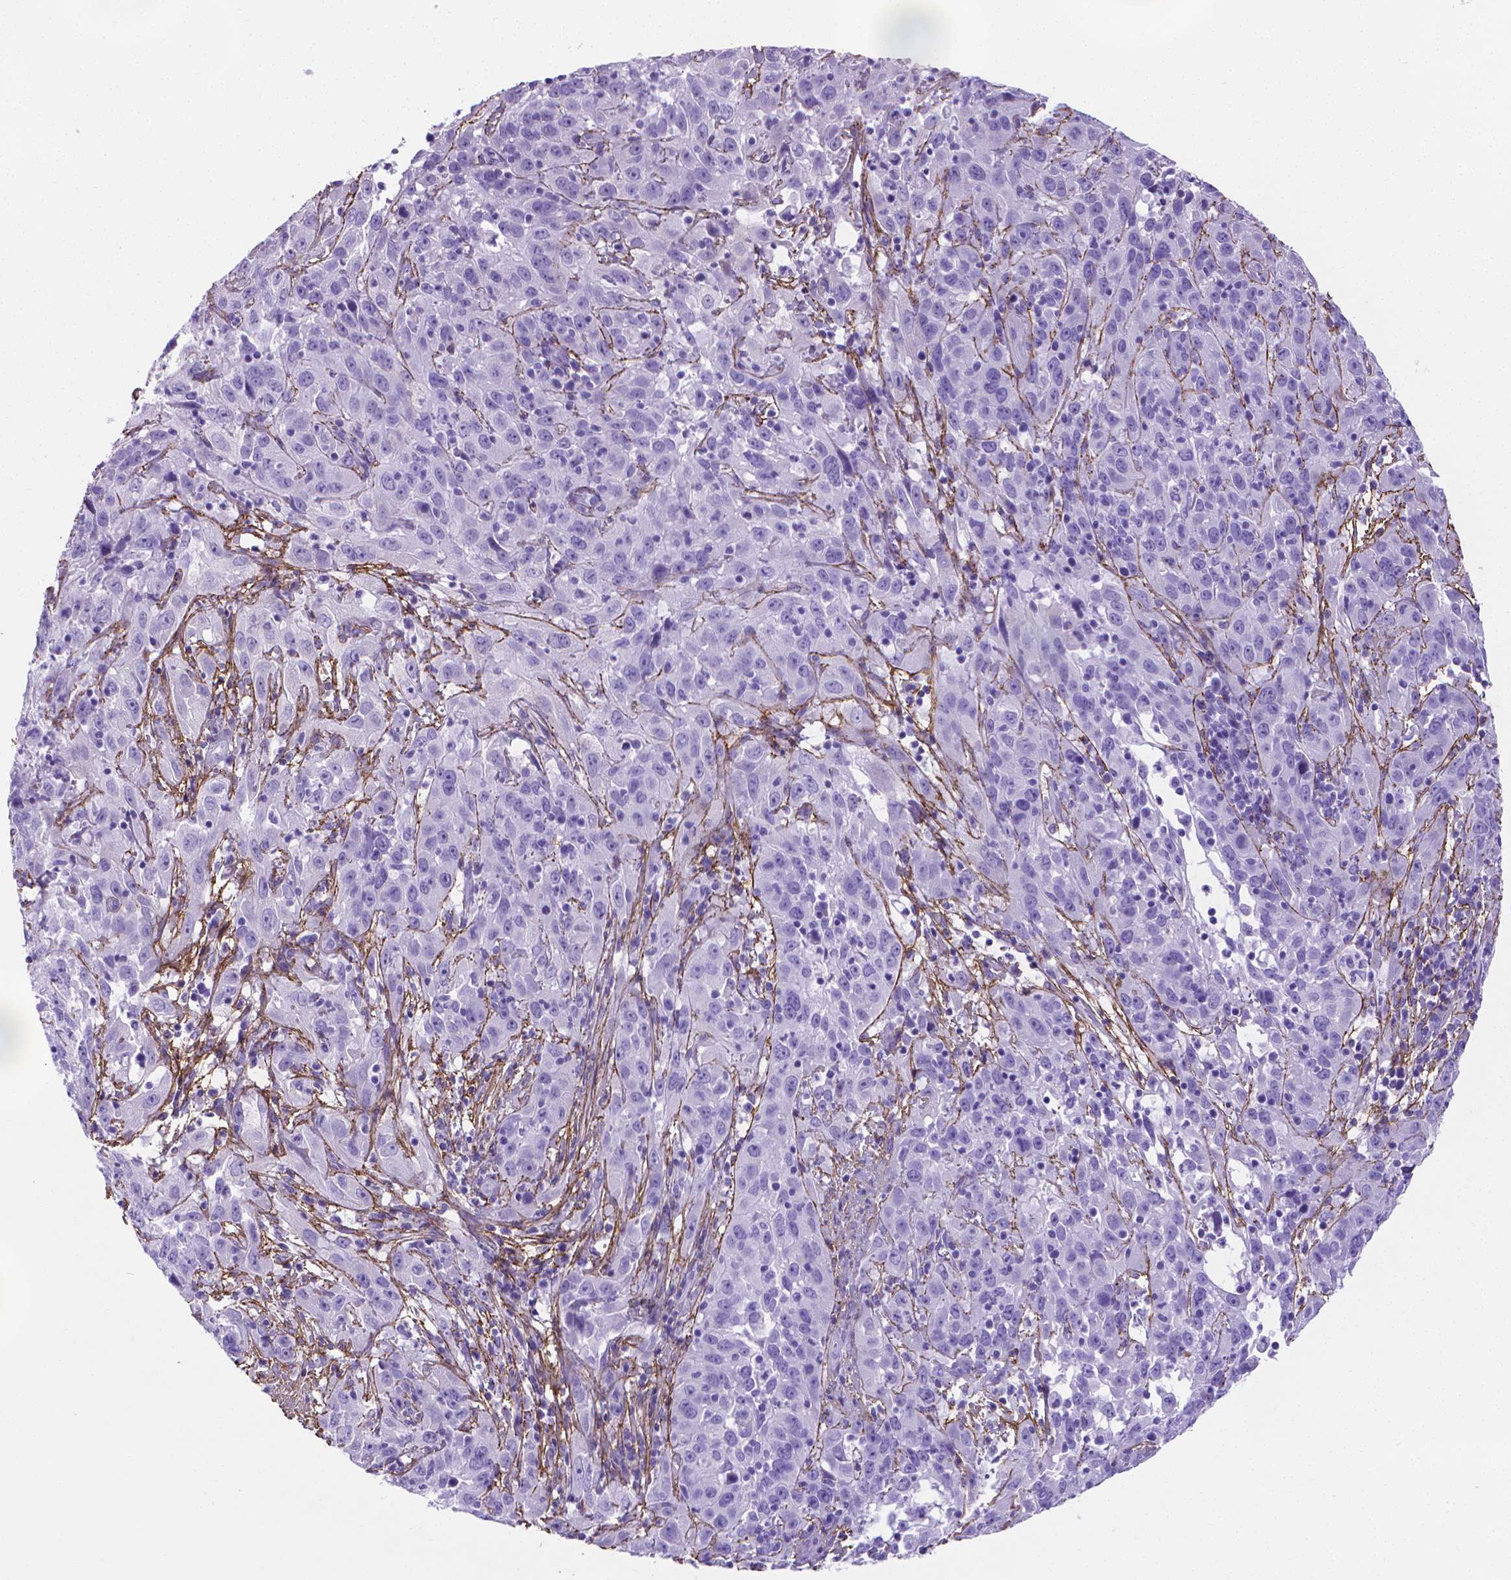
{"staining": {"intensity": "negative", "quantity": "none", "location": "none"}, "tissue": "cervical cancer", "cell_type": "Tumor cells", "image_type": "cancer", "snomed": [{"axis": "morphology", "description": "Squamous cell carcinoma, NOS"}, {"axis": "topography", "description": "Cervix"}], "caption": "Tumor cells are negative for brown protein staining in squamous cell carcinoma (cervical). (Stains: DAB IHC with hematoxylin counter stain, Microscopy: brightfield microscopy at high magnification).", "gene": "MFAP2", "patient": {"sex": "female", "age": 32}}